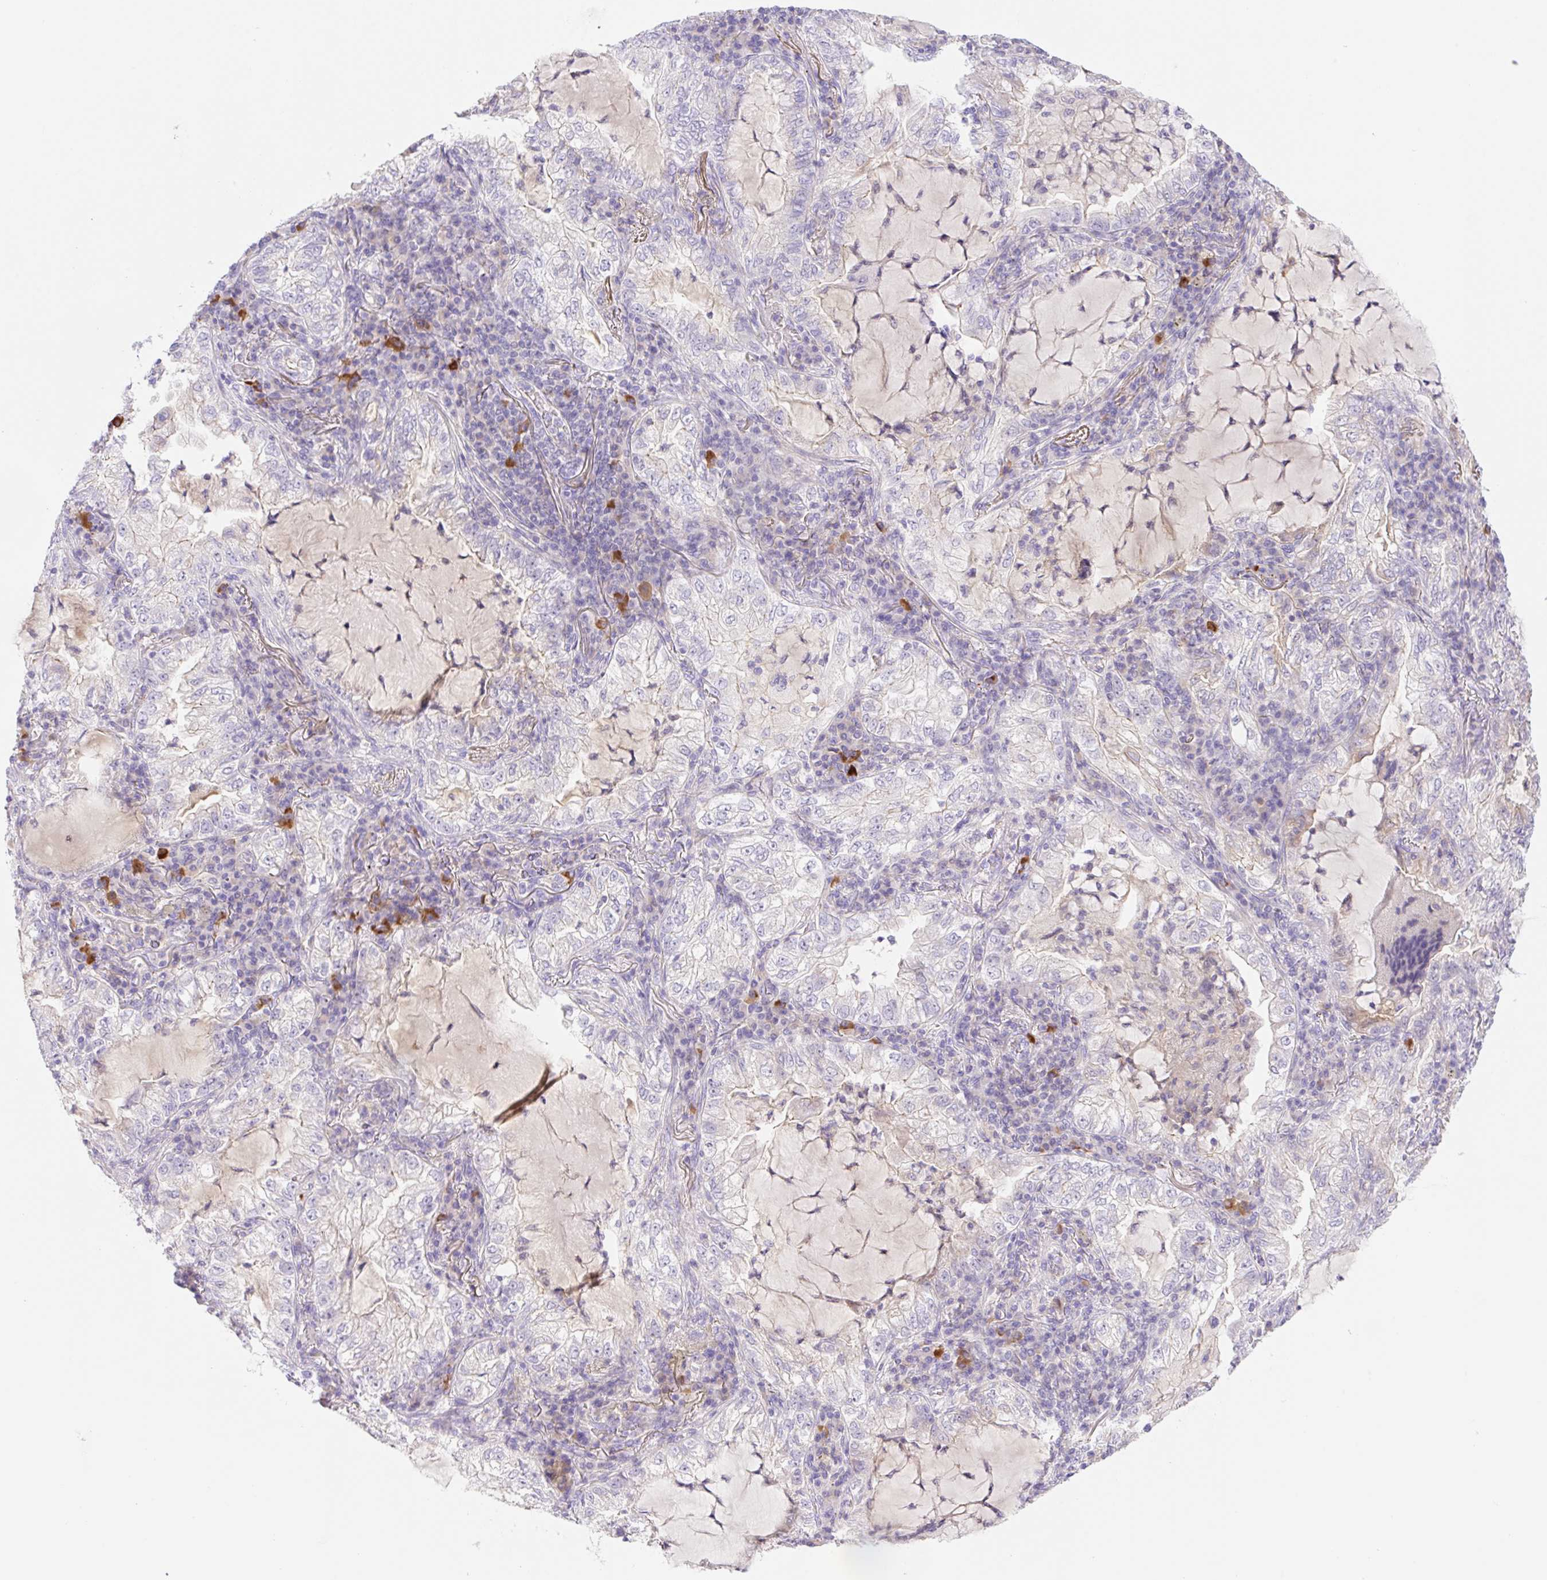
{"staining": {"intensity": "weak", "quantity": "<25%", "location": "cytoplasmic/membranous"}, "tissue": "lung cancer", "cell_type": "Tumor cells", "image_type": "cancer", "snomed": [{"axis": "morphology", "description": "Adenocarcinoma, NOS"}, {"axis": "topography", "description": "Lung"}], "caption": "High magnification brightfield microscopy of adenocarcinoma (lung) stained with DAB (3,3'-diaminobenzidine) (brown) and counterstained with hematoxylin (blue): tumor cells show no significant staining. (DAB (3,3'-diaminobenzidine) IHC visualized using brightfield microscopy, high magnification).", "gene": "DENND5A", "patient": {"sex": "female", "age": 73}}